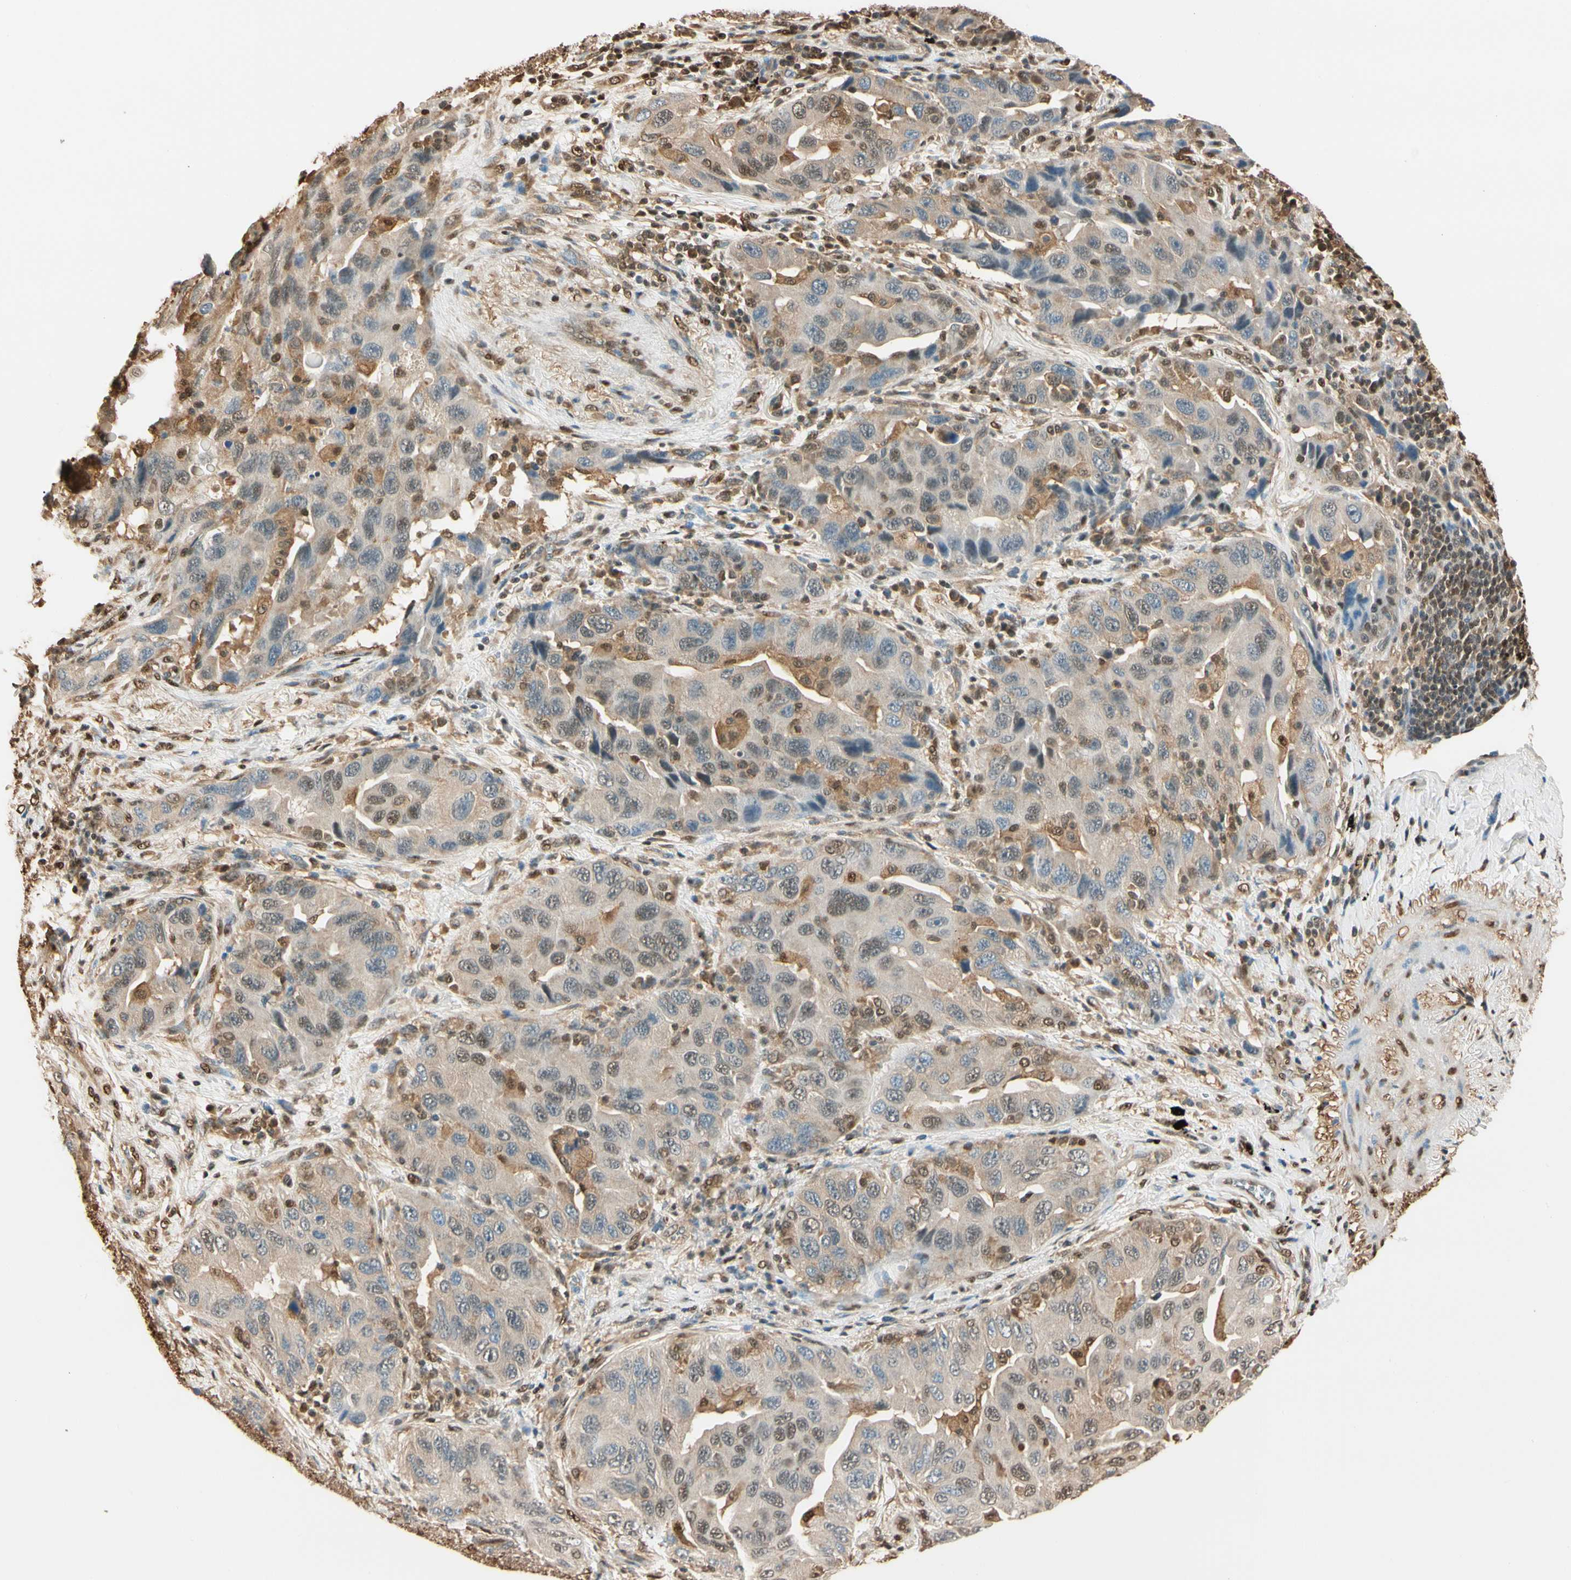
{"staining": {"intensity": "weak", "quantity": "25%-75%", "location": "cytoplasmic/membranous,nuclear"}, "tissue": "lung cancer", "cell_type": "Tumor cells", "image_type": "cancer", "snomed": [{"axis": "morphology", "description": "Adenocarcinoma, NOS"}, {"axis": "topography", "description": "Lung"}], "caption": "This is an image of immunohistochemistry staining of lung cancer, which shows weak staining in the cytoplasmic/membranous and nuclear of tumor cells.", "gene": "PNCK", "patient": {"sex": "female", "age": 65}}